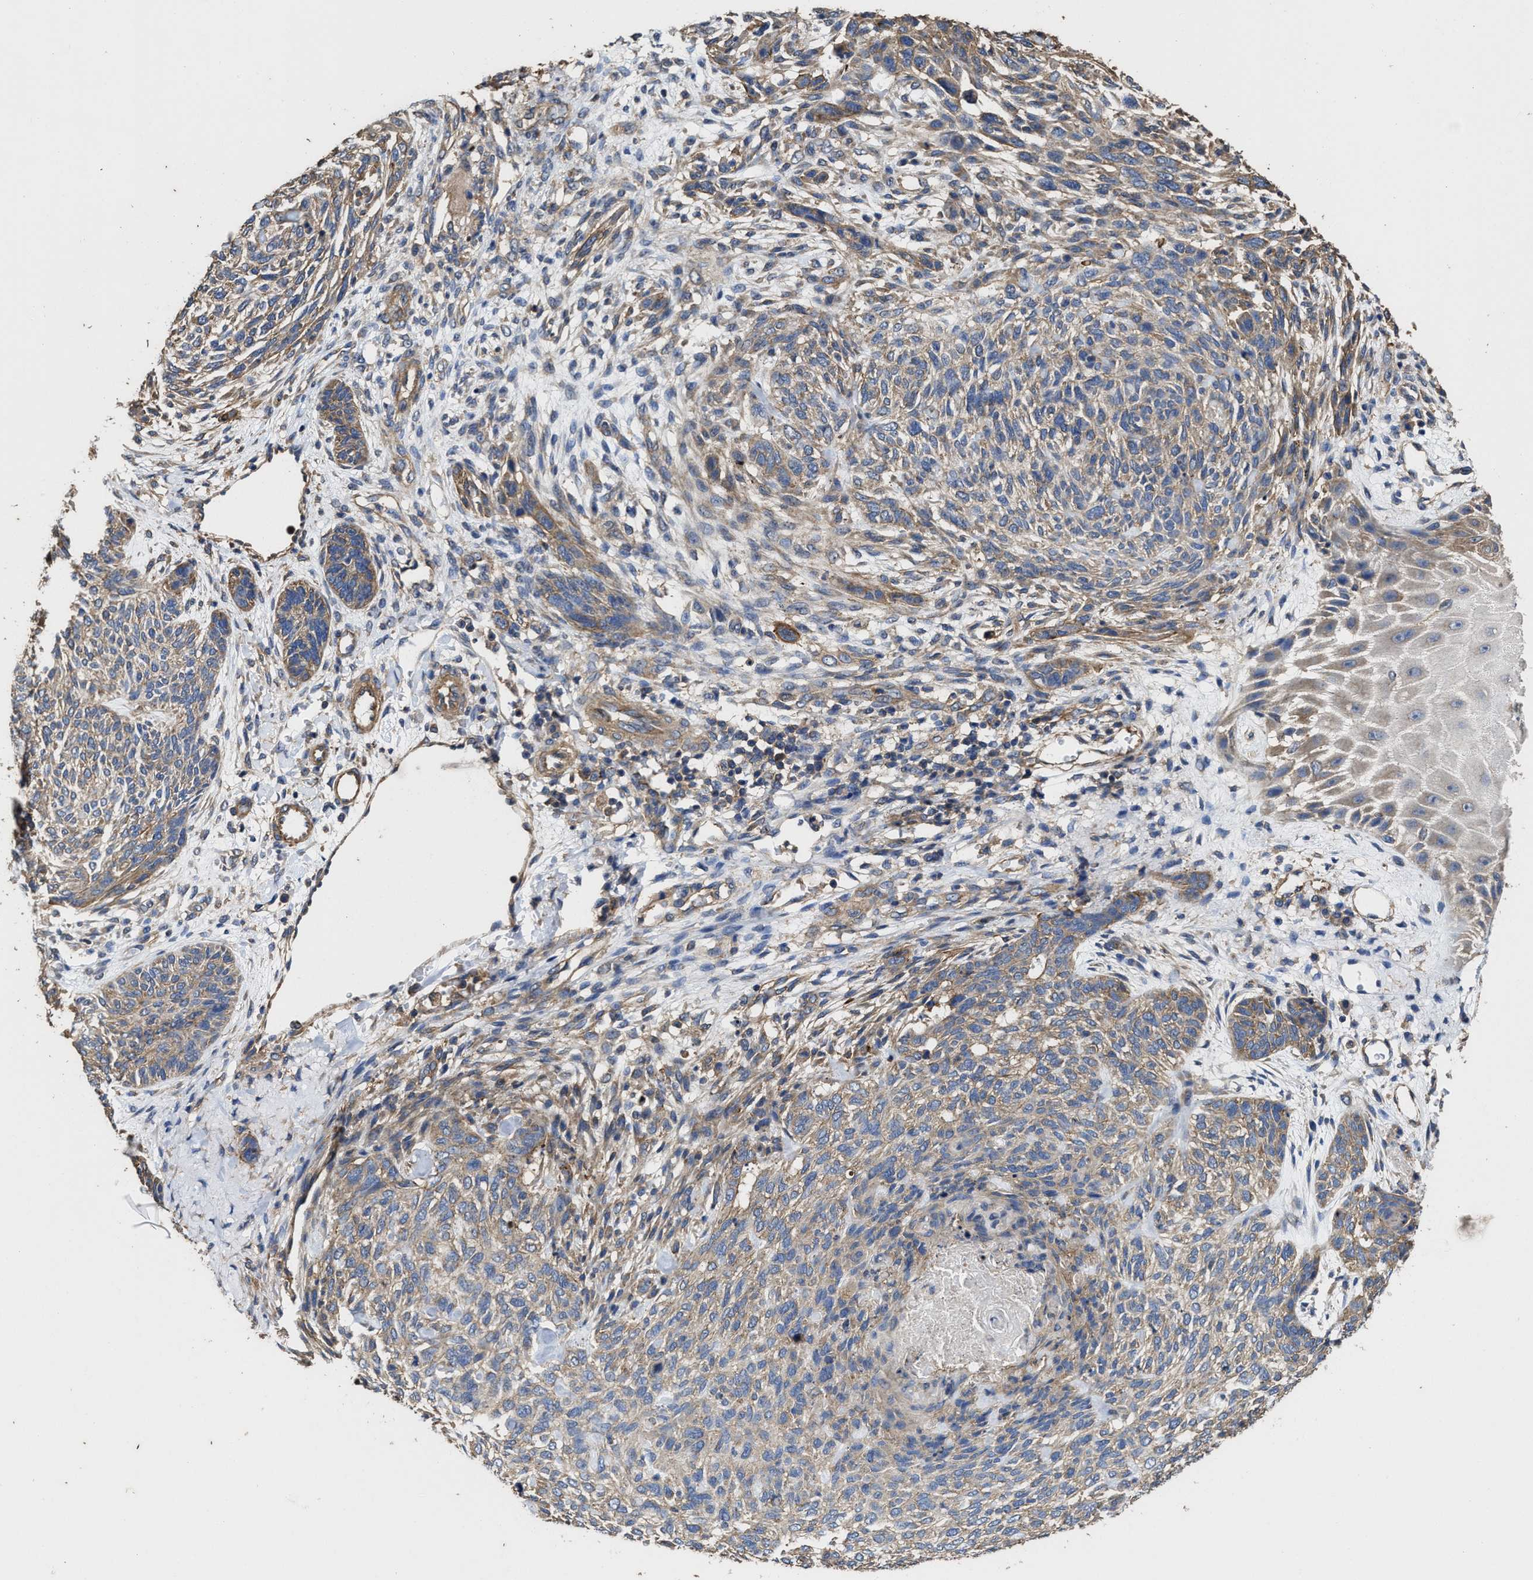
{"staining": {"intensity": "weak", "quantity": "25%-75%", "location": "cytoplasmic/membranous"}, "tissue": "skin cancer", "cell_type": "Tumor cells", "image_type": "cancer", "snomed": [{"axis": "morphology", "description": "Basal cell carcinoma"}, {"axis": "topography", "description": "Skin"}], "caption": "IHC staining of skin basal cell carcinoma, which shows low levels of weak cytoplasmic/membranous expression in approximately 25%-75% of tumor cells indicating weak cytoplasmic/membranous protein expression. The staining was performed using DAB (3,3'-diaminobenzidine) (brown) for protein detection and nuclei were counterstained in hematoxylin (blue).", "gene": "SFXN4", "patient": {"sex": "male", "age": 55}}